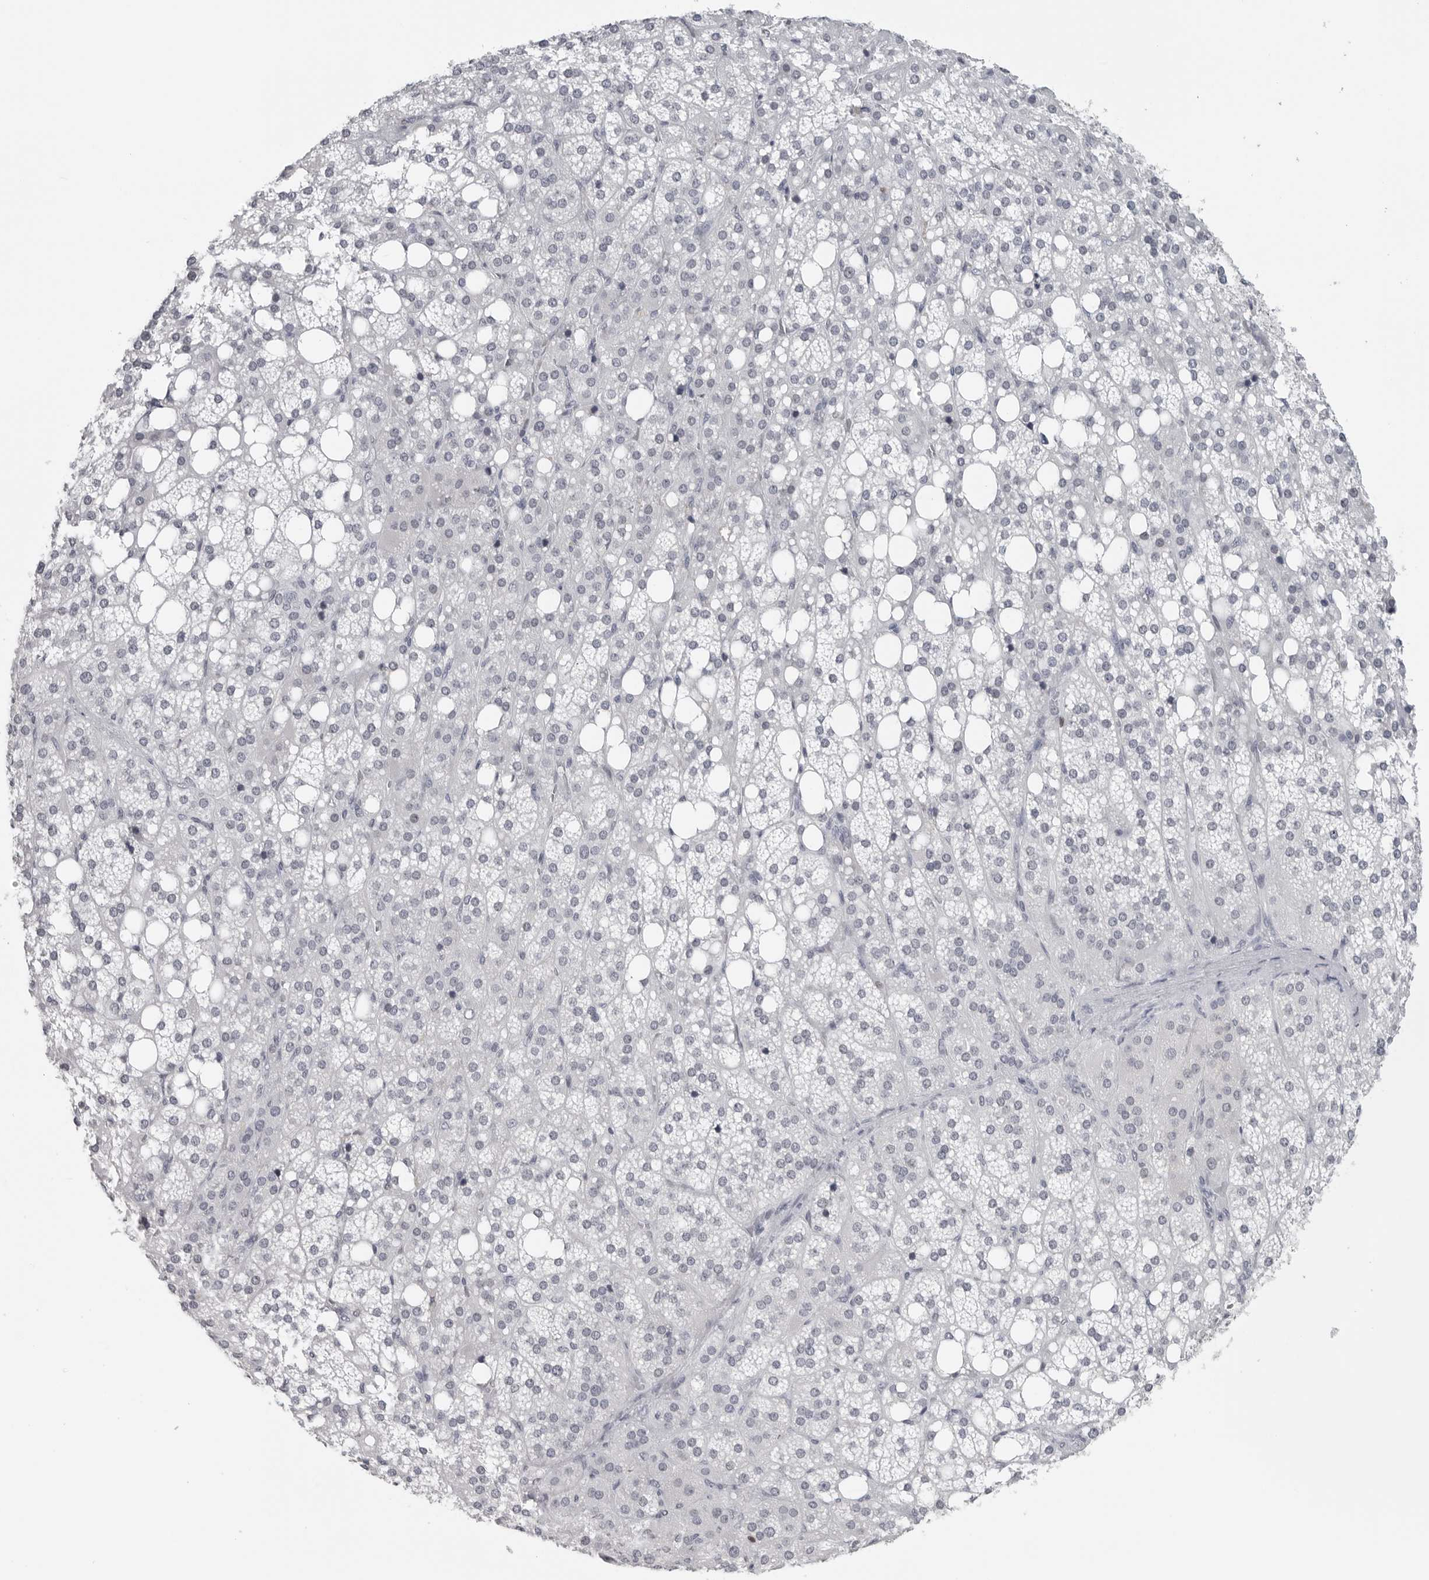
{"staining": {"intensity": "negative", "quantity": "none", "location": "none"}, "tissue": "adrenal gland", "cell_type": "Glandular cells", "image_type": "normal", "snomed": [{"axis": "morphology", "description": "Normal tissue, NOS"}, {"axis": "topography", "description": "Adrenal gland"}], "caption": "Immunohistochemistry image of unremarkable adrenal gland: human adrenal gland stained with DAB (3,3'-diaminobenzidine) demonstrates no significant protein expression in glandular cells.", "gene": "SATB2", "patient": {"sex": "female", "age": 59}}